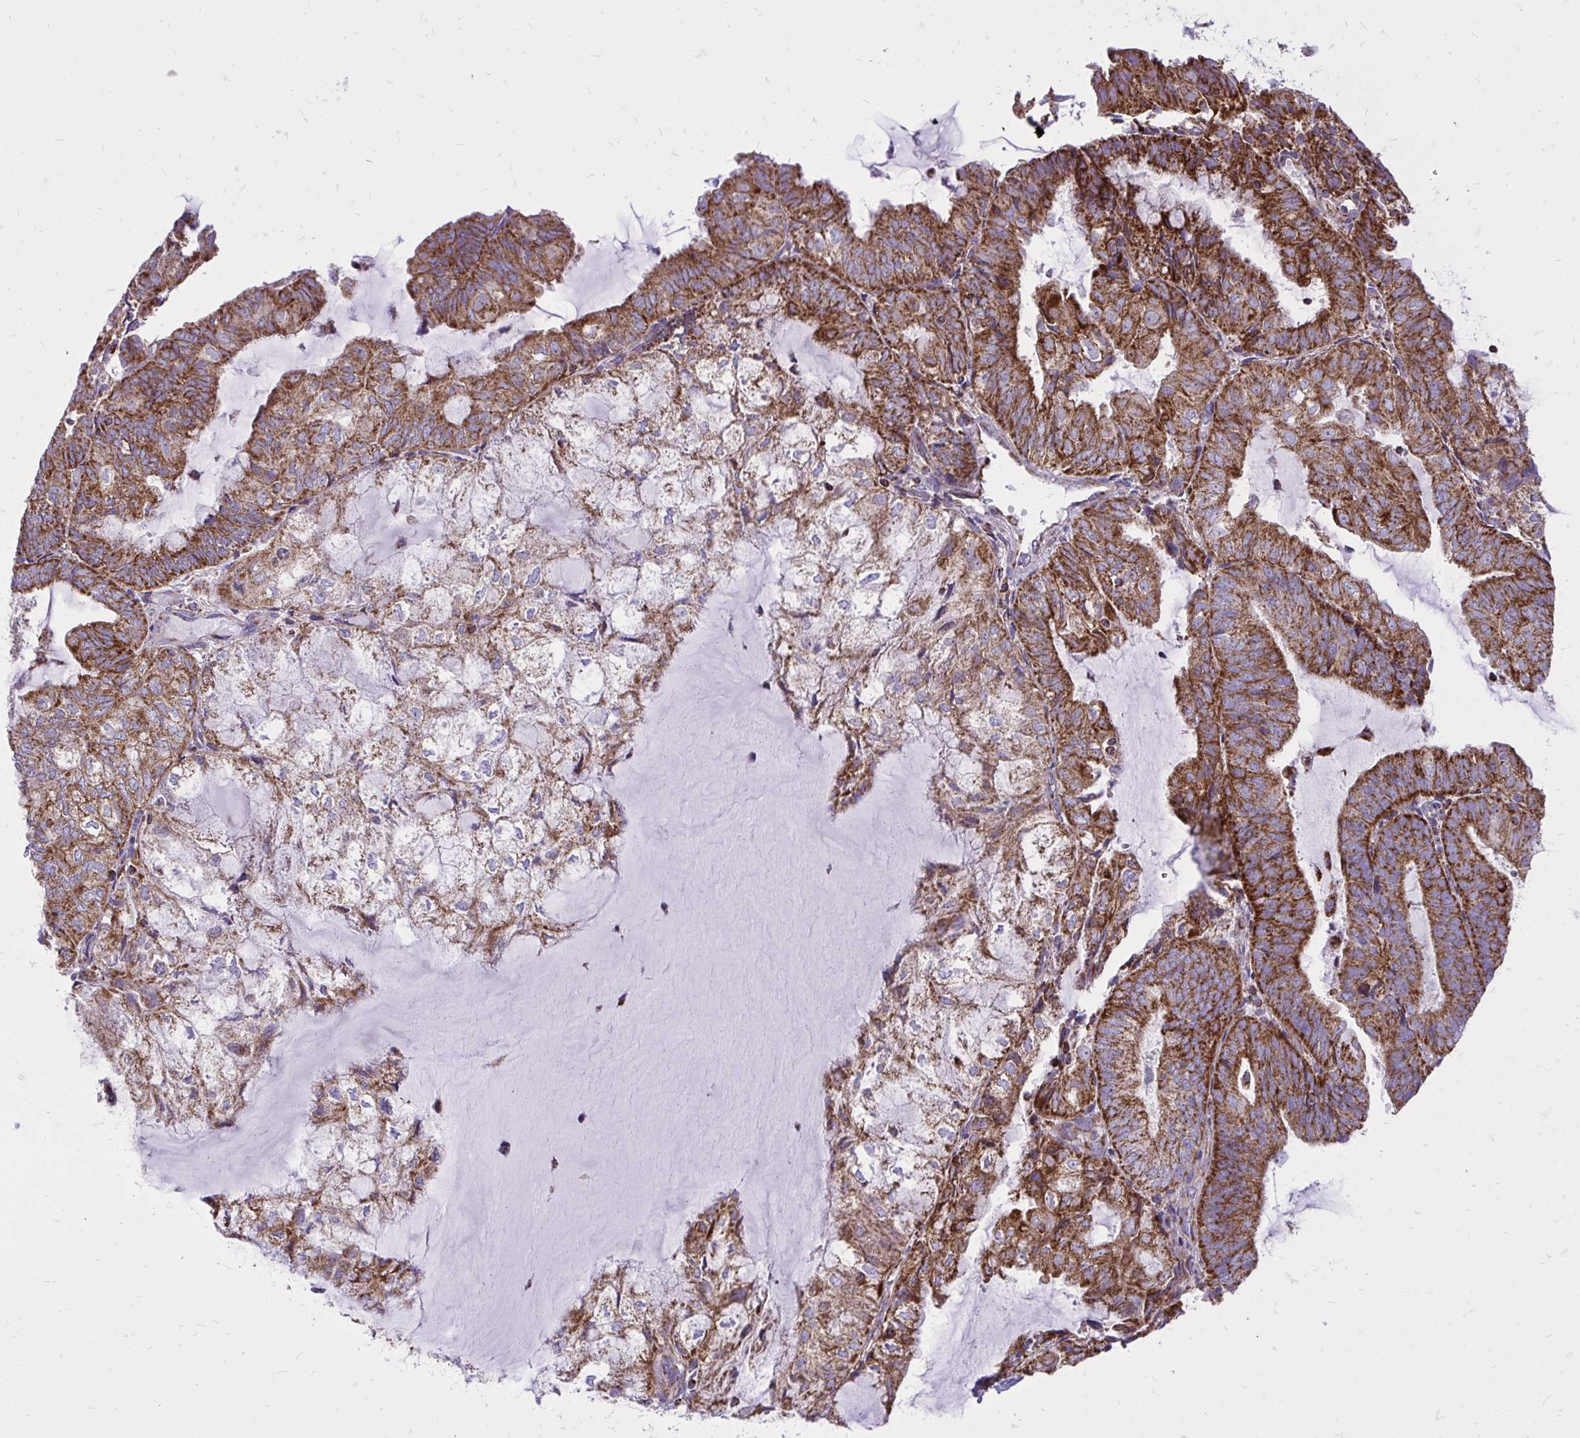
{"staining": {"intensity": "strong", "quantity": ">75%", "location": "cytoplasmic/membranous"}, "tissue": "endometrial cancer", "cell_type": "Tumor cells", "image_type": "cancer", "snomed": [{"axis": "morphology", "description": "Adenocarcinoma, NOS"}, {"axis": "topography", "description": "Endometrium"}], "caption": "There is high levels of strong cytoplasmic/membranous staining in tumor cells of endometrial cancer (adenocarcinoma), as demonstrated by immunohistochemical staining (brown color).", "gene": "SPTBN2", "patient": {"sex": "female", "age": 81}}